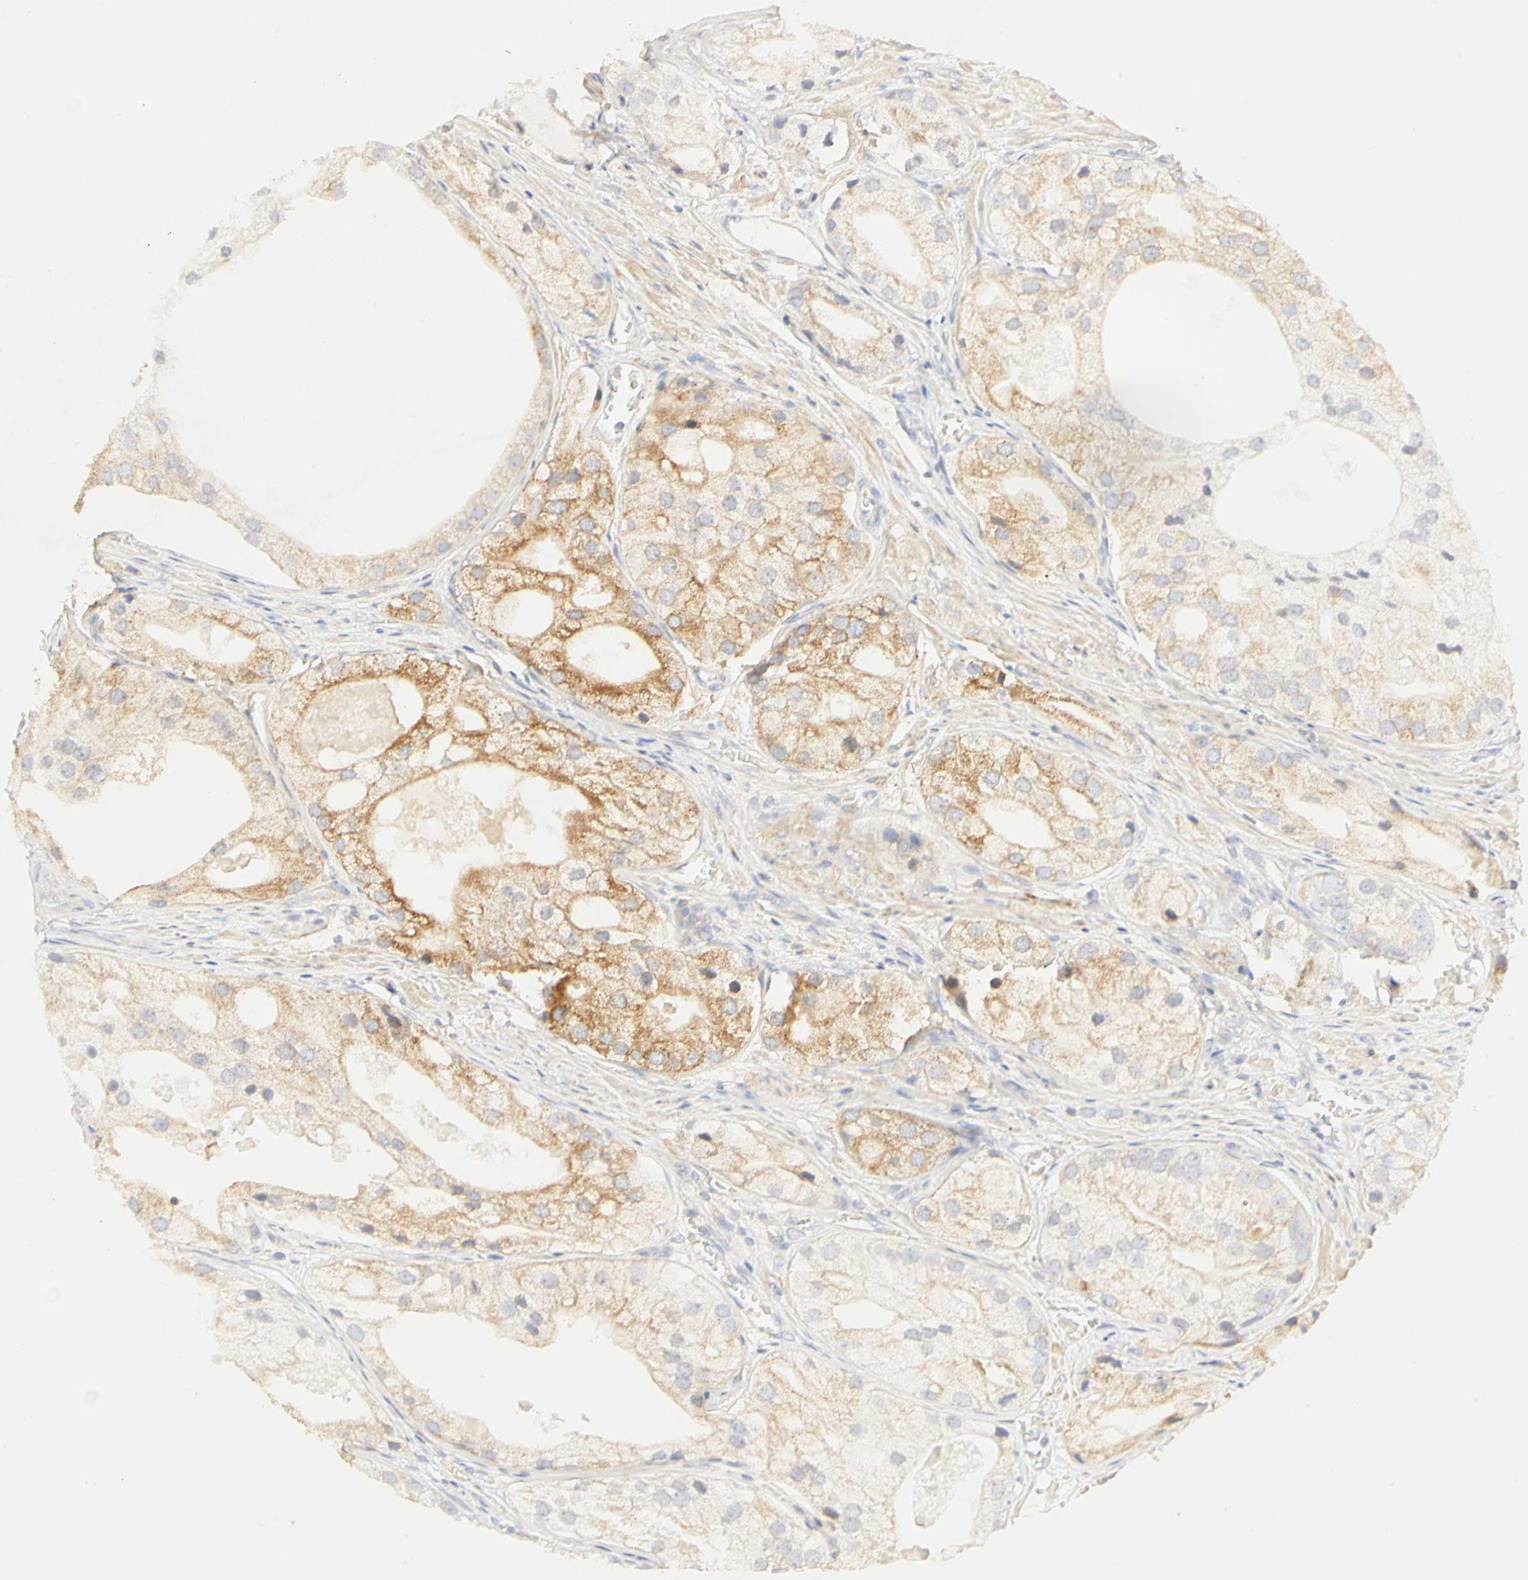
{"staining": {"intensity": "moderate", "quantity": ">75%", "location": "cytoplasmic/membranous"}, "tissue": "prostate cancer", "cell_type": "Tumor cells", "image_type": "cancer", "snomed": [{"axis": "morphology", "description": "Adenocarcinoma, Low grade"}, {"axis": "topography", "description": "Prostate"}], "caption": "A medium amount of moderate cytoplasmic/membranous staining is appreciated in approximately >75% of tumor cells in prostate cancer (adenocarcinoma (low-grade)) tissue.", "gene": "GNRH2", "patient": {"sex": "male", "age": 69}}